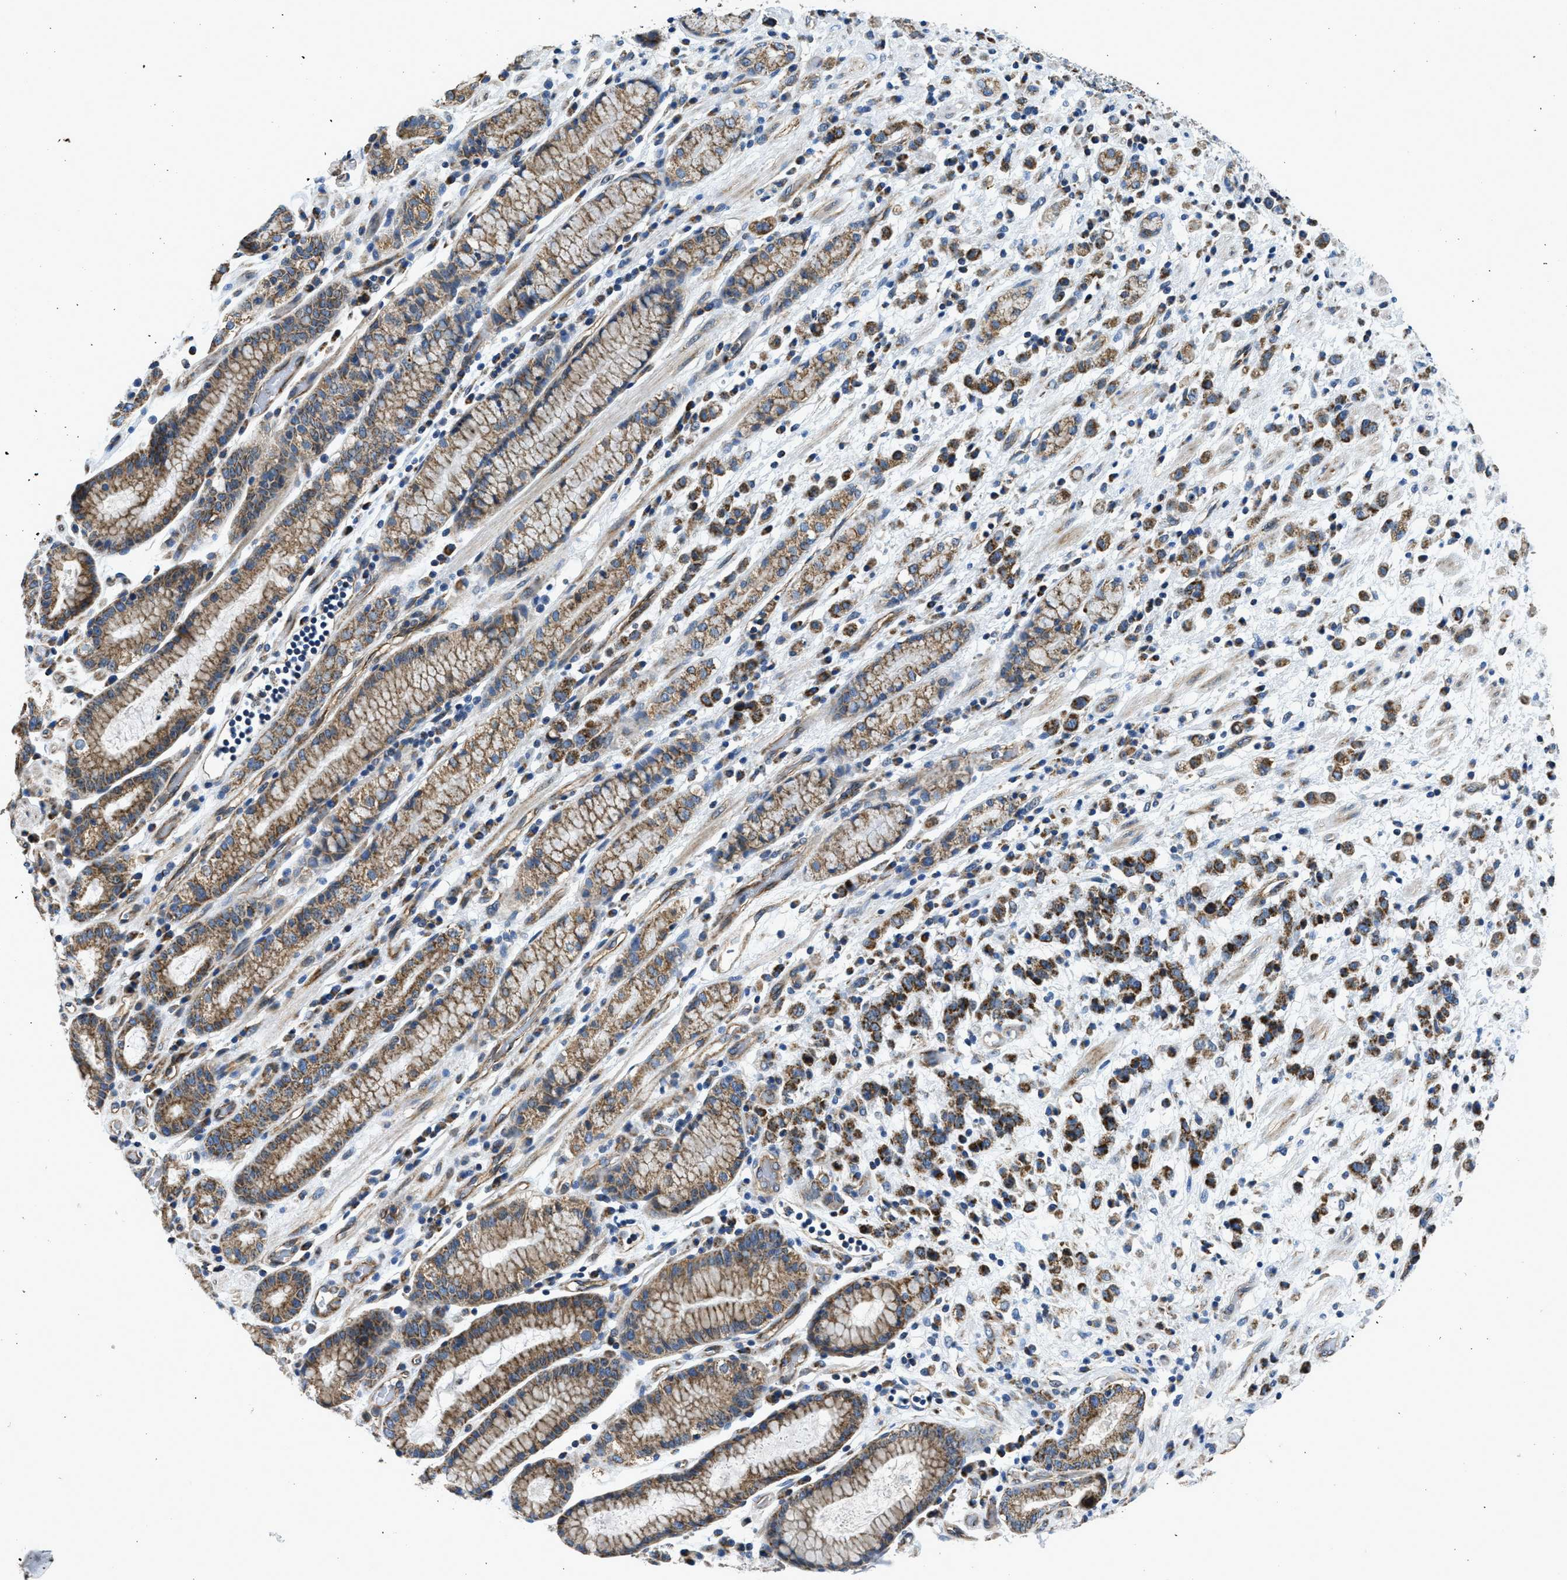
{"staining": {"intensity": "moderate", "quantity": ">75%", "location": "cytoplasmic/membranous"}, "tissue": "stomach cancer", "cell_type": "Tumor cells", "image_type": "cancer", "snomed": [{"axis": "morphology", "description": "Adenocarcinoma, NOS"}, {"axis": "topography", "description": "Stomach, lower"}], "caption": "Protein expression analysis of human stomach adenocarcinoma reveals moderate cytoplasmic/membranous expression in approximately >75% of tumor cells. Using DAB (brown) and hematoxylin (blue) stains, captured at high magnification using brightfield microscopy.", "gene": "STK33", "patient": {"sex": "male", "age": 88}}